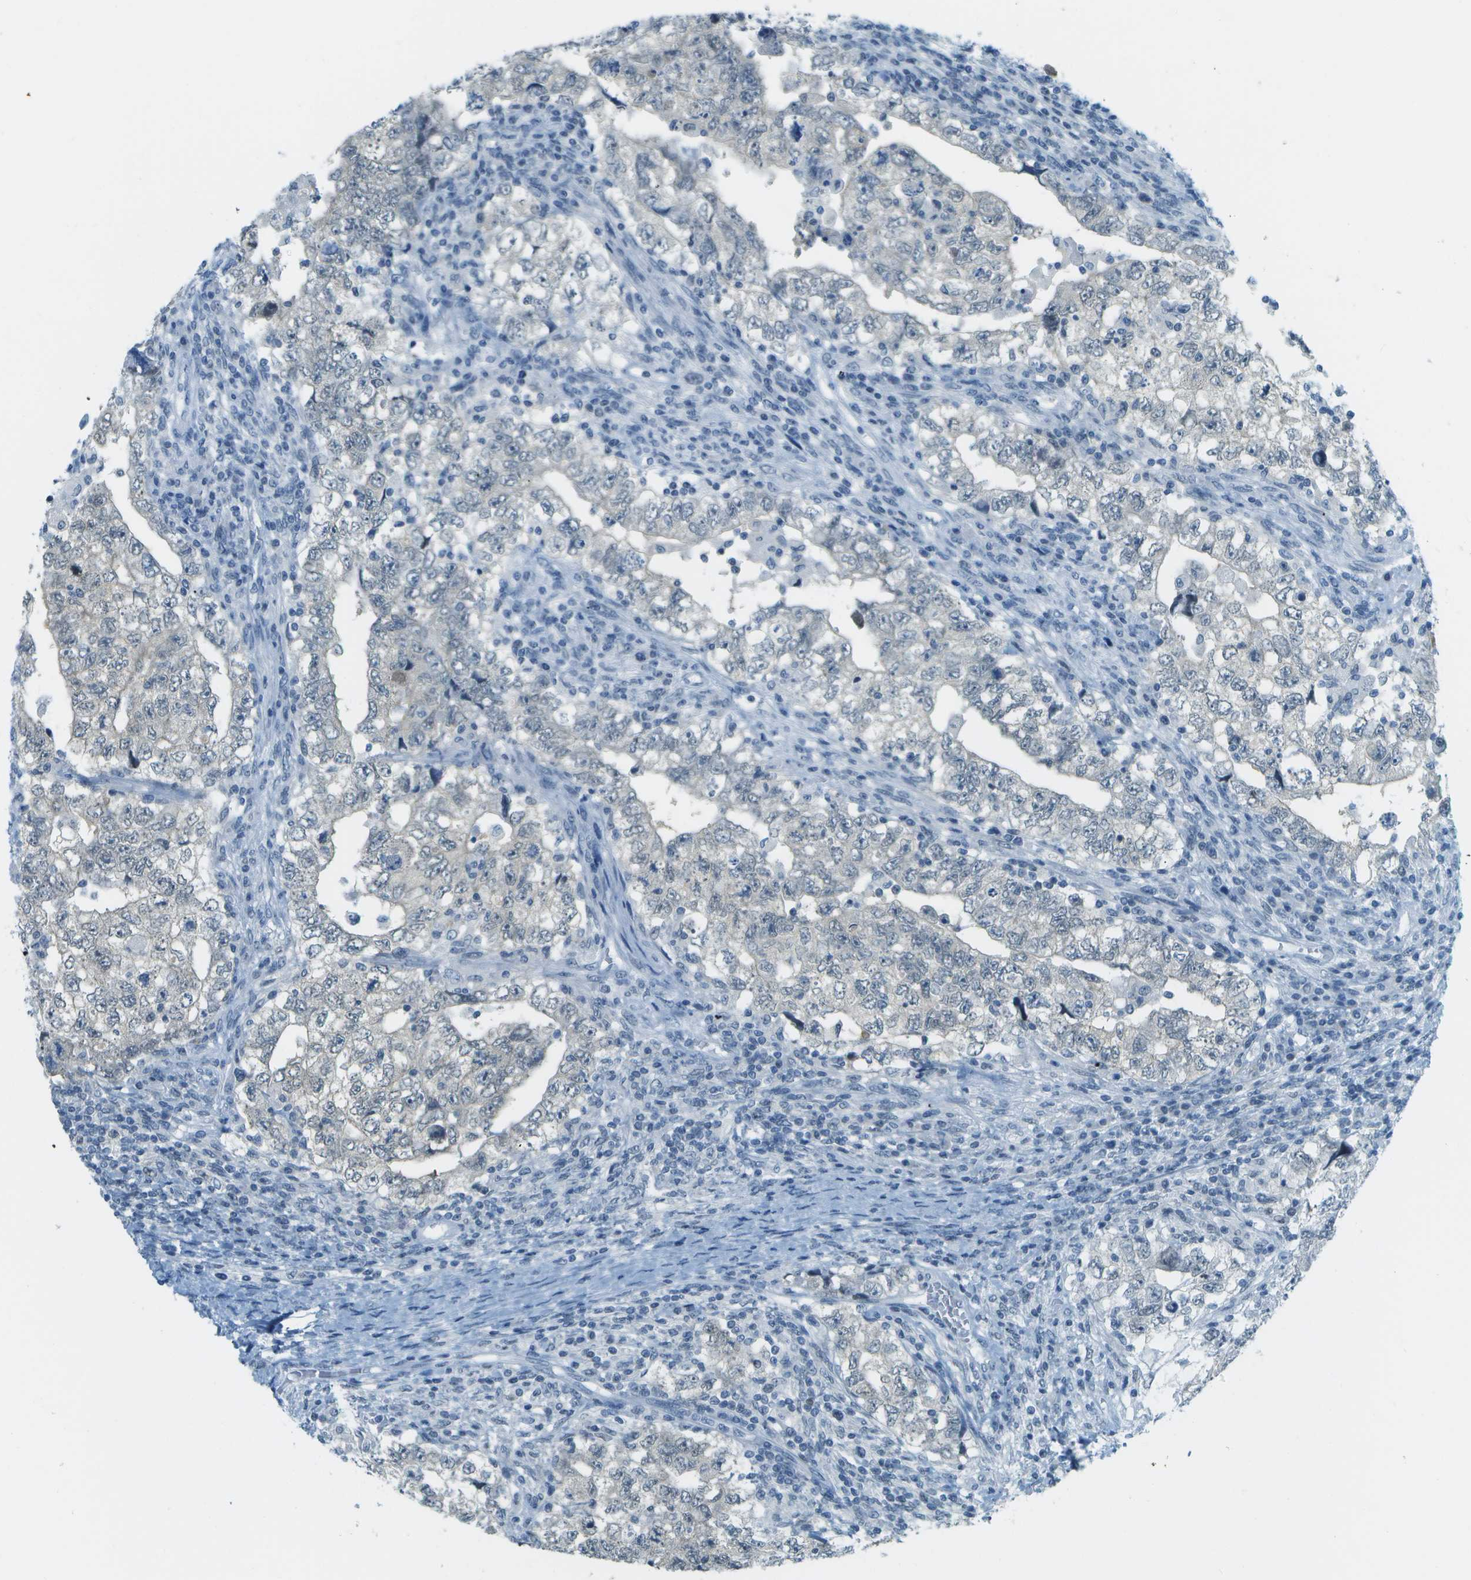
{"staining": {"intensity": "negative", "quantity": "none", "location": "none"}, "tissue": "testis cancer", "cell_type": "Tumor cells", "image_type": "cancer", "snomed": [{"axis": "morphology", "description": "Carcinoma, Embryonal, NOS"}, {"axis": "topography", "description": "Testis"}], "caption": "Immunohistochemistry (IHC) of human testis cancer (embryonal carcinoma) displays no staining in tumor cells. (Immunohistochemistry, brightfield microscopy, high magnification).", "gene": "NEK11", "patient": {"sex": "male", "age": 36}}